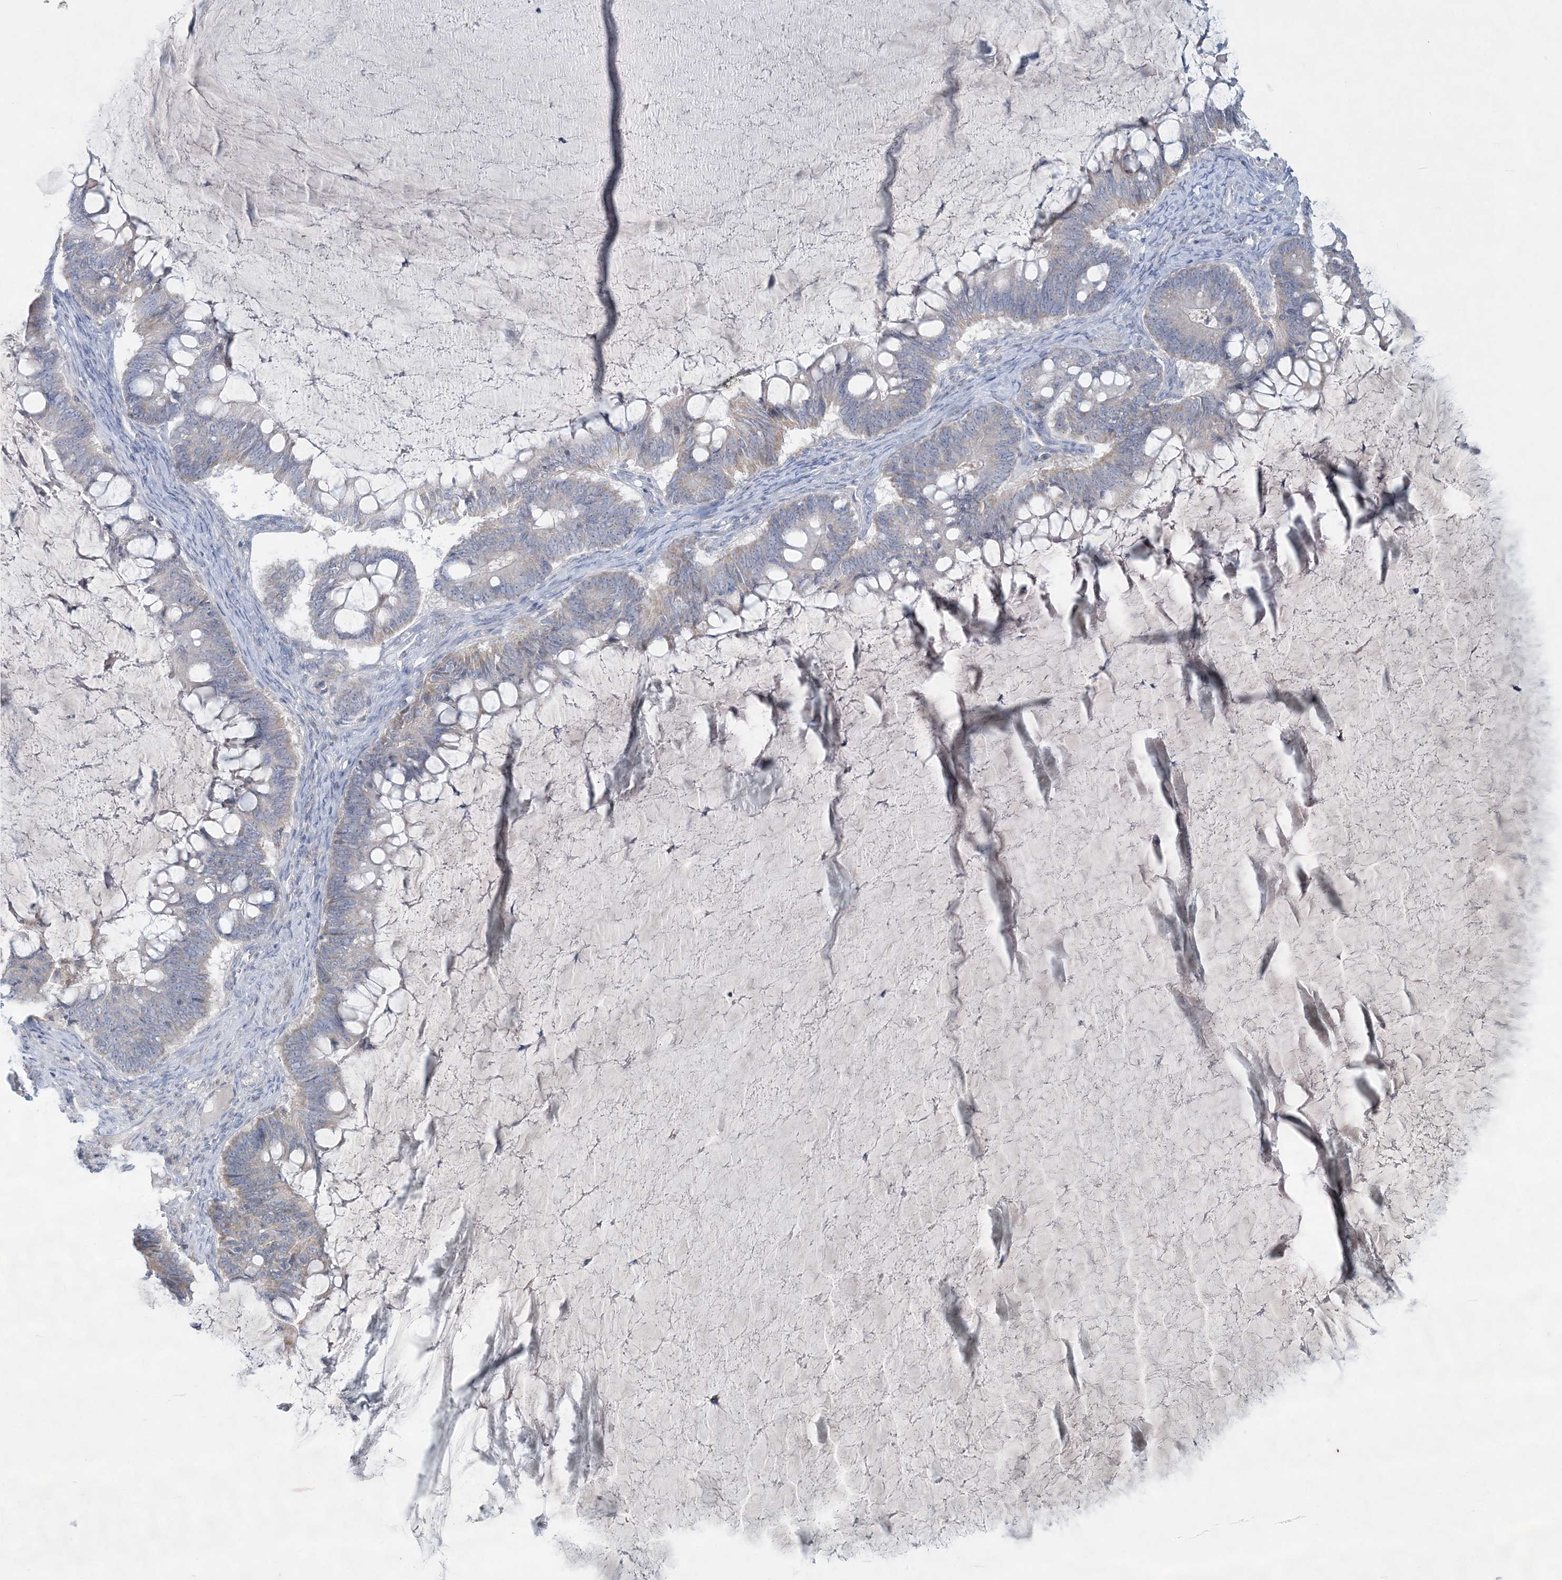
{"staining": {"intensity": "negative", "quantity": "none", "location": "none"}, "tissue": "ovarian cancer", "cell_type": "Tumor cells", "image_type": "cancer", "snomed": [{"axis": "morphology", "description": "Cystadenocarcinoma, mucinous, NOS"}, {"axis": "topography", "description": "Ovary"}], "caption": "DAB (3,3'-diaminobenzidine) immunohistochemical staining of ovarian cancer (mucinous cystadenocarcinoma) exhibits no significant positivity in tumor cells. (Brightfield microscopy of DAB (3,3'-diaminobenzidine) immunohistochemistry (IHC) at high magnification).", "gene": "TBC1D7", "patient": {"sex": "female", "age": 61}}